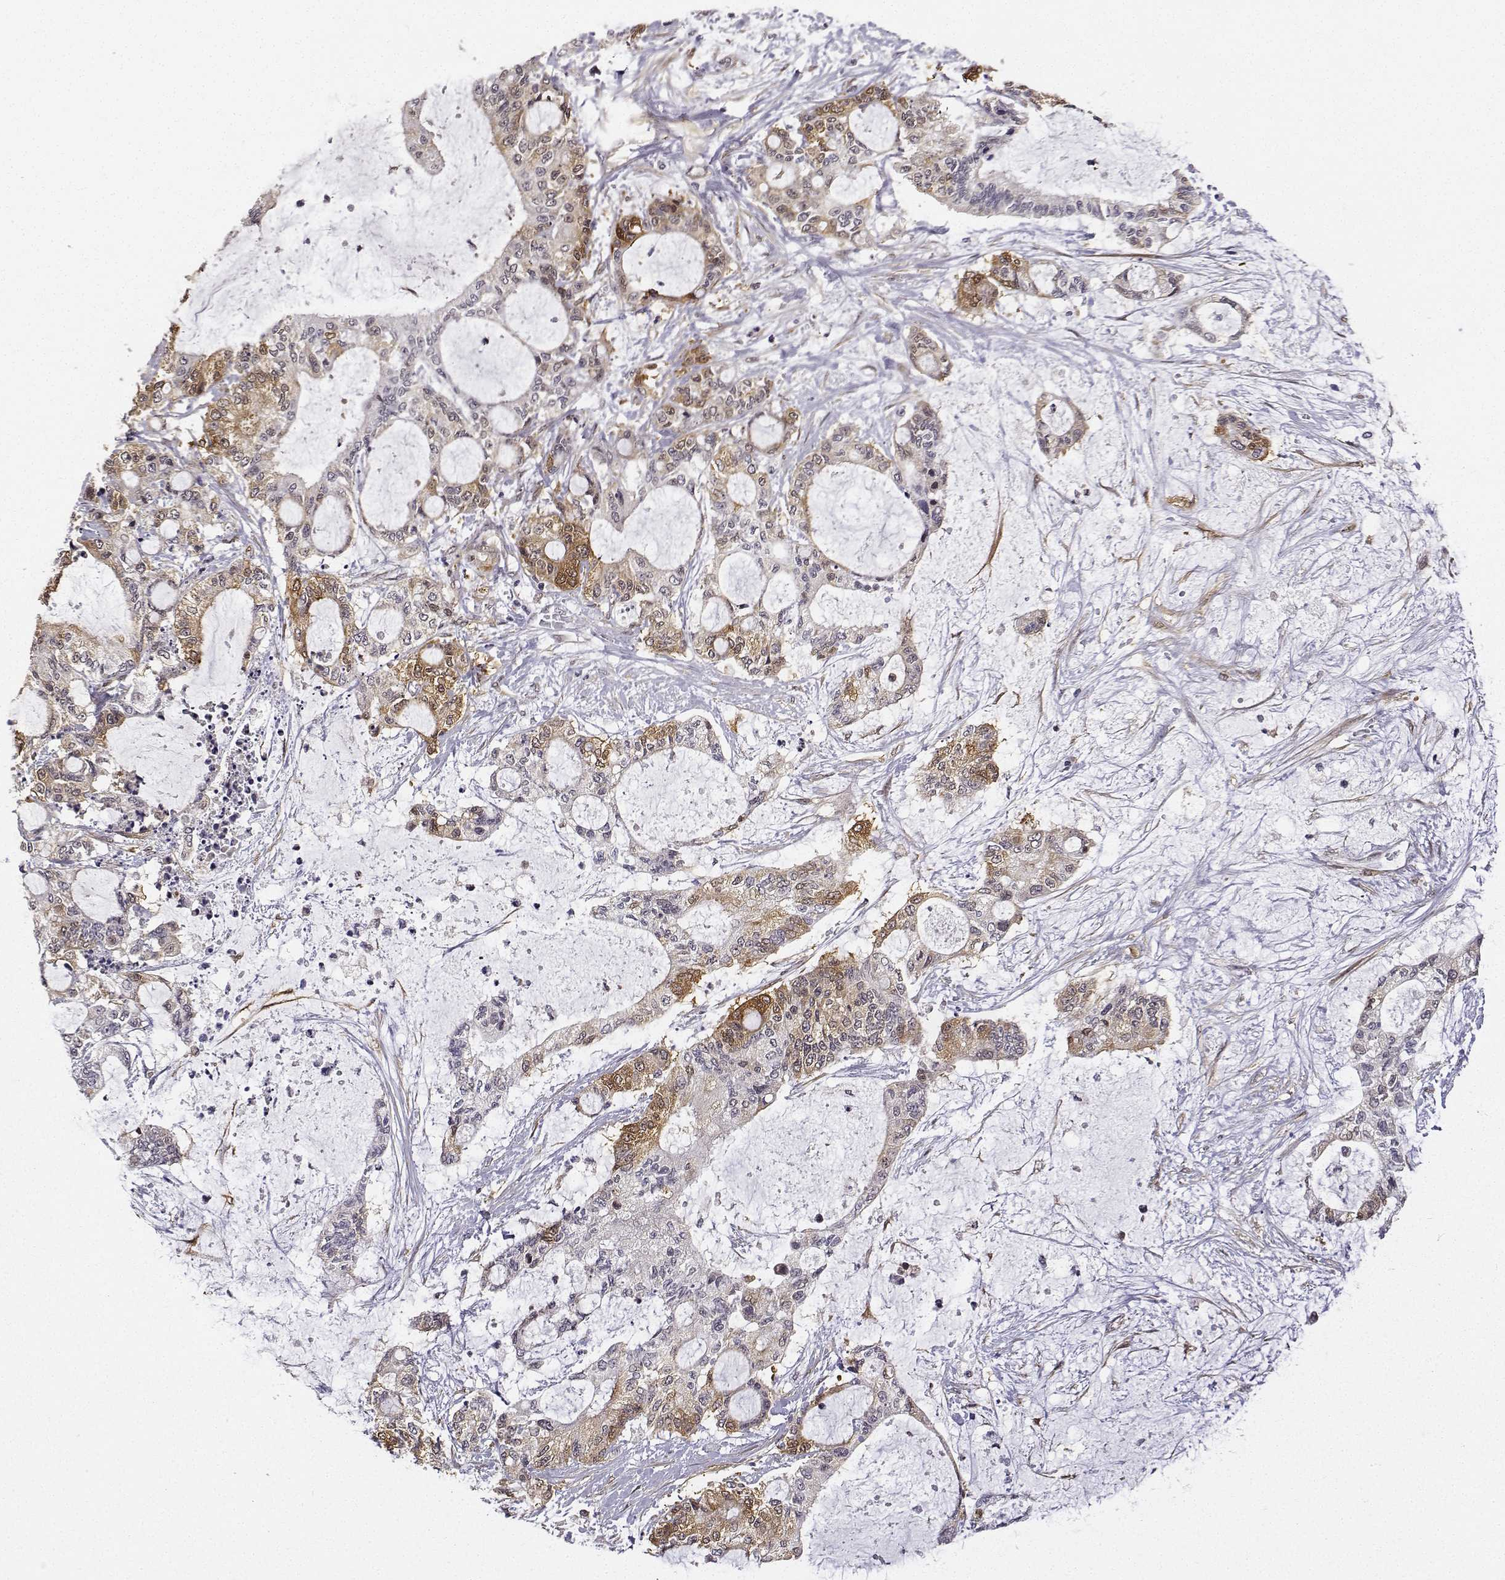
{"staining": {"intensity": "moderate", "quantity": "25%-75%", "location": "cytoplasmic/membranous"}, "tissue": "liver cancer", "cell_type": "Tumor cells", "image_type": "cancer", "snomed": [{"axis": "morphology", "description": "Normal tissue, NOS"}, {"axis": "morphology", "description": "Cholangiocarcinoma"}, {"axis": "topography", "description": "Liver"}, {"axis": "topography", "description": "Peripheral nerve tissue"}], "caption": "IHC (DAB (3,3'-diaminobenzidine)) staining of human liver cancer demonstrates moderate cytoplasmic/membranous protein positivity in approximately 25%-75% of tumor cells.", "gene": "PHGDH", "patient": {"sex": "female", "age": 73}}